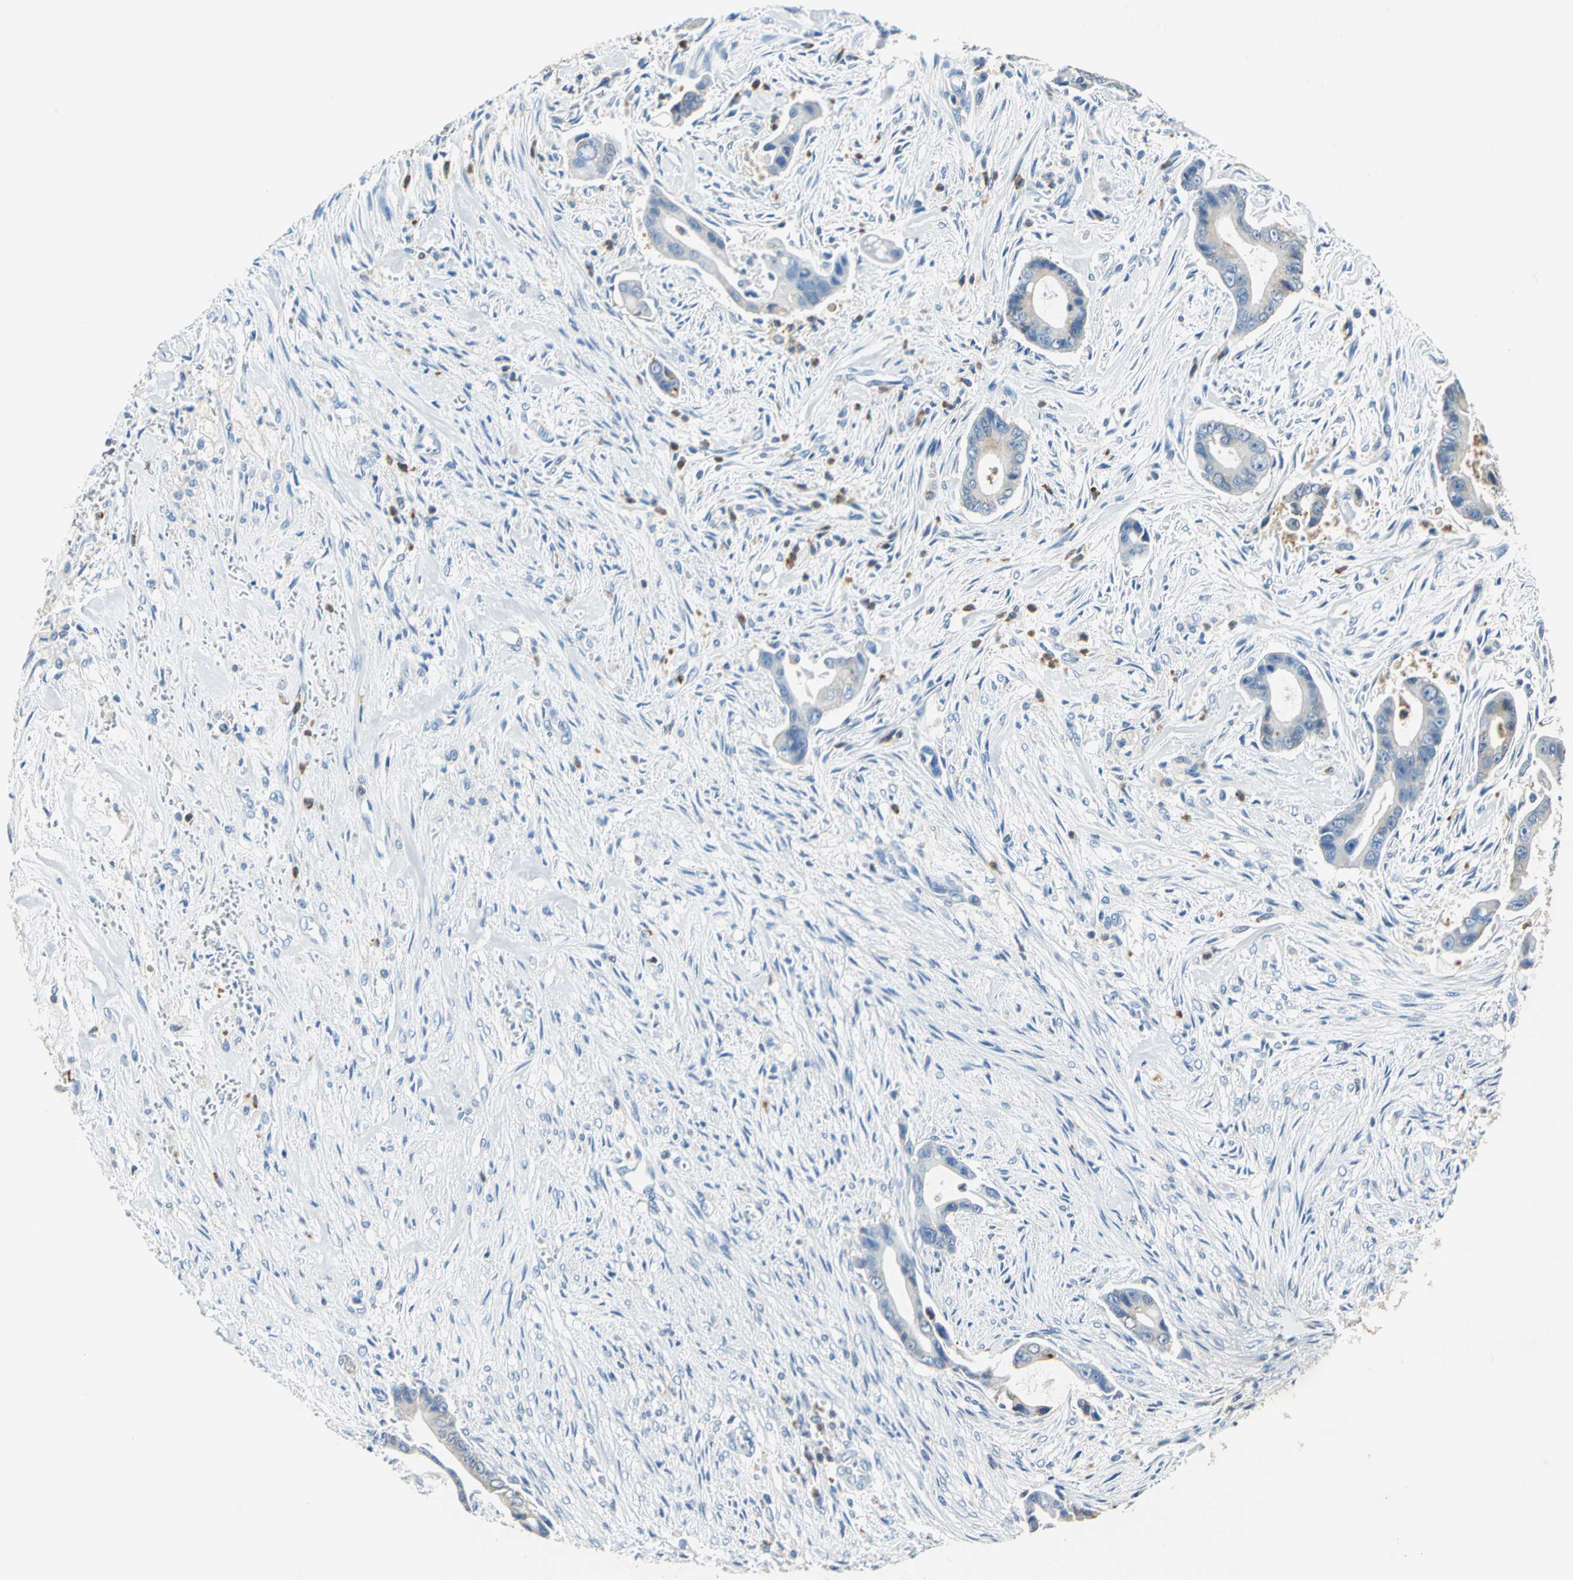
{"staining": {"intensity": "moderate", "quantity": "<25%", "location": "cytoplasmic/membranous"}, "tissue": "liver cancer", "cell_type": "Tumor cells", "image_type": "cancer", "snomed": [{"axis": "morphology", "description": "Cholangiocarcinoma"}, {"axis": "topography", "description": "Liver"}], "caption": "Brown immunohistochemical staining in liver cholangiocarcinoma displays moderate cytoplasmic/membranous expression in approximately <25% of tumor cells.", "gene": "SEPTIN6", "patient": {"sex": "female", "age": 55}}